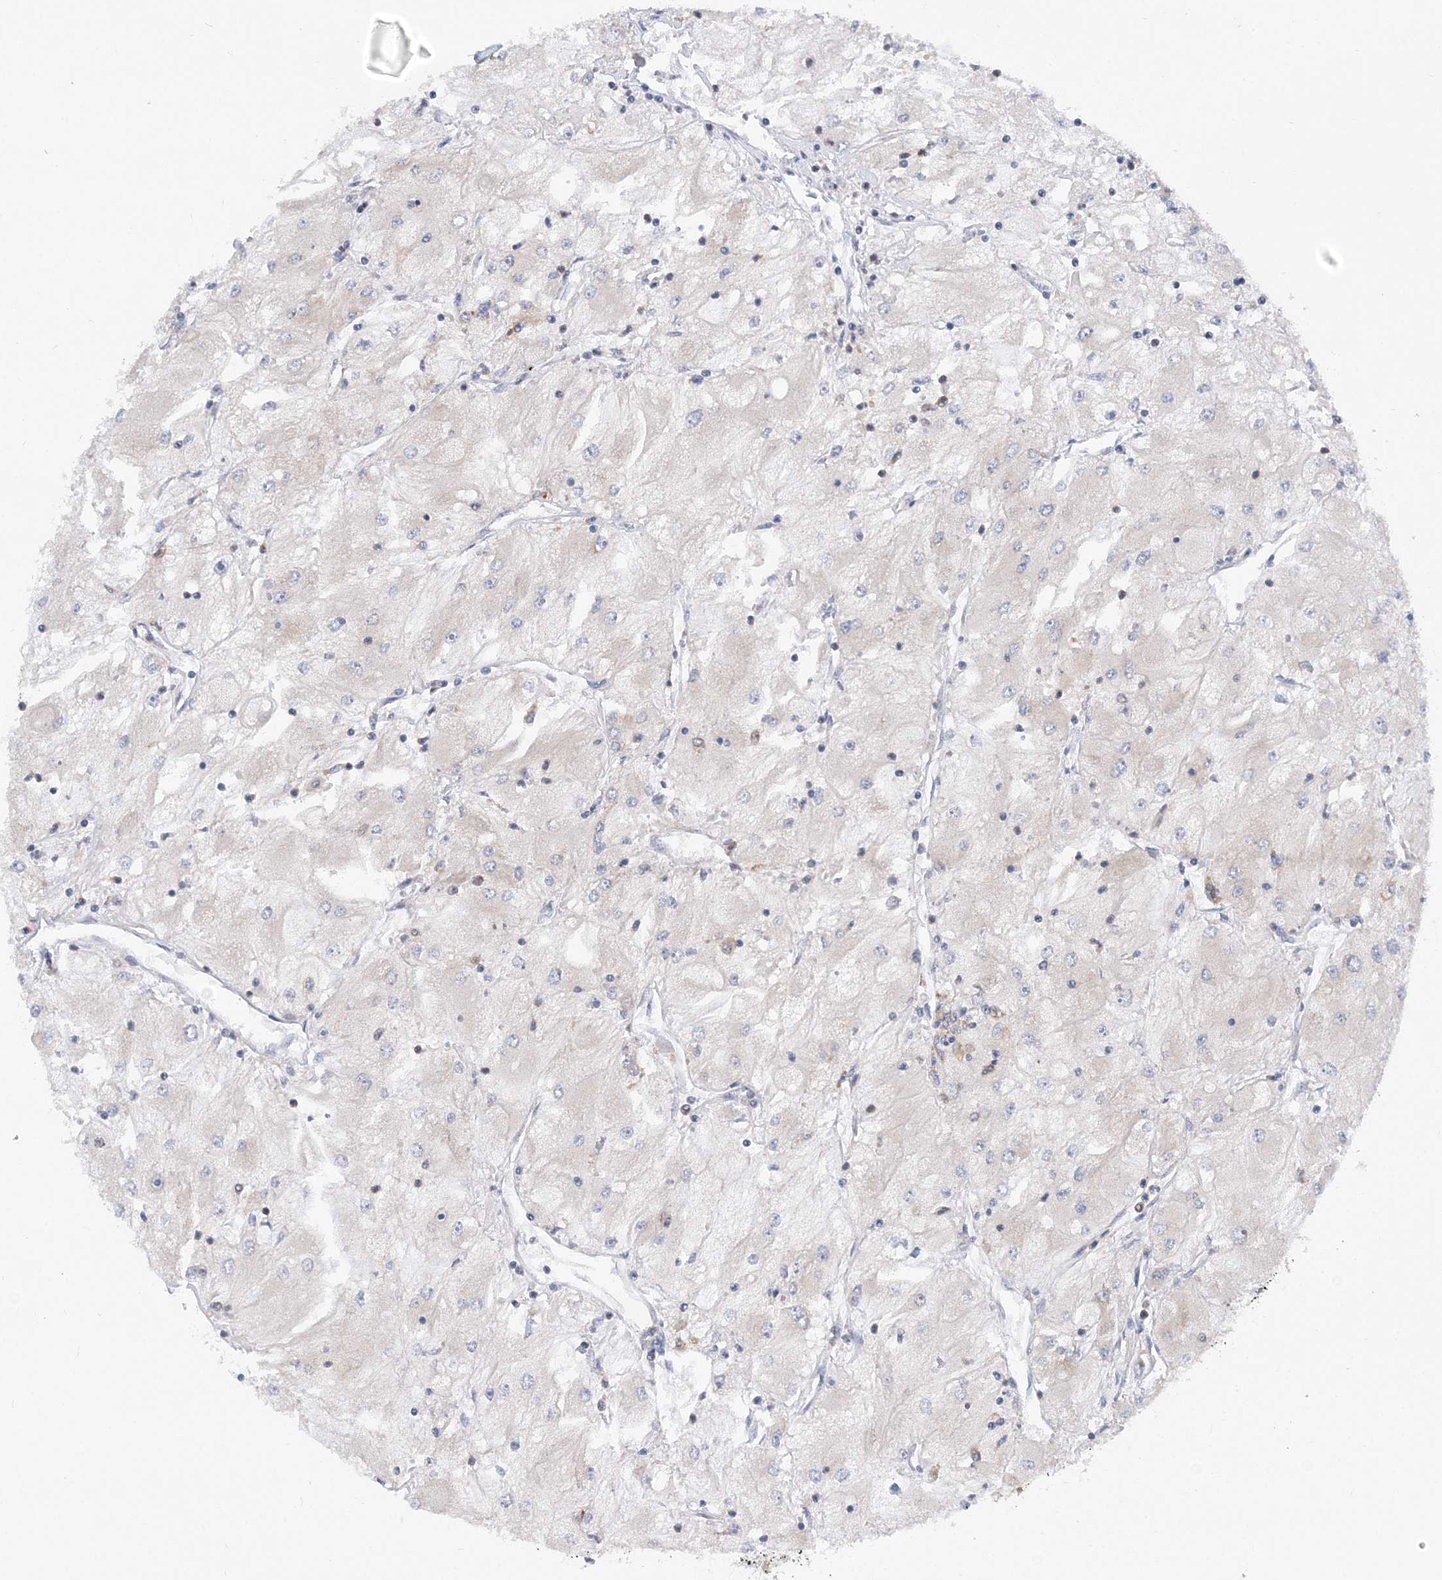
{"staining": {"intensity": "negative", "quantity": "none", "location": "none"}, "tissue": "renal cancer", "cell_type": "Tumor cells", "image_type": "cancer", "snomed": [{"axis": "morphology", "description": "Adenocarcinoma, NOS"}, {"axis": "topography", "description": "Kidney"}], "caption": "Tumor cells show no significant staining in renal adenocarcinoma. (DAB IHC with hematoxylin counter stain).", "gene": "LARP4B", "patient": {"sex": "male", "age": 80}}